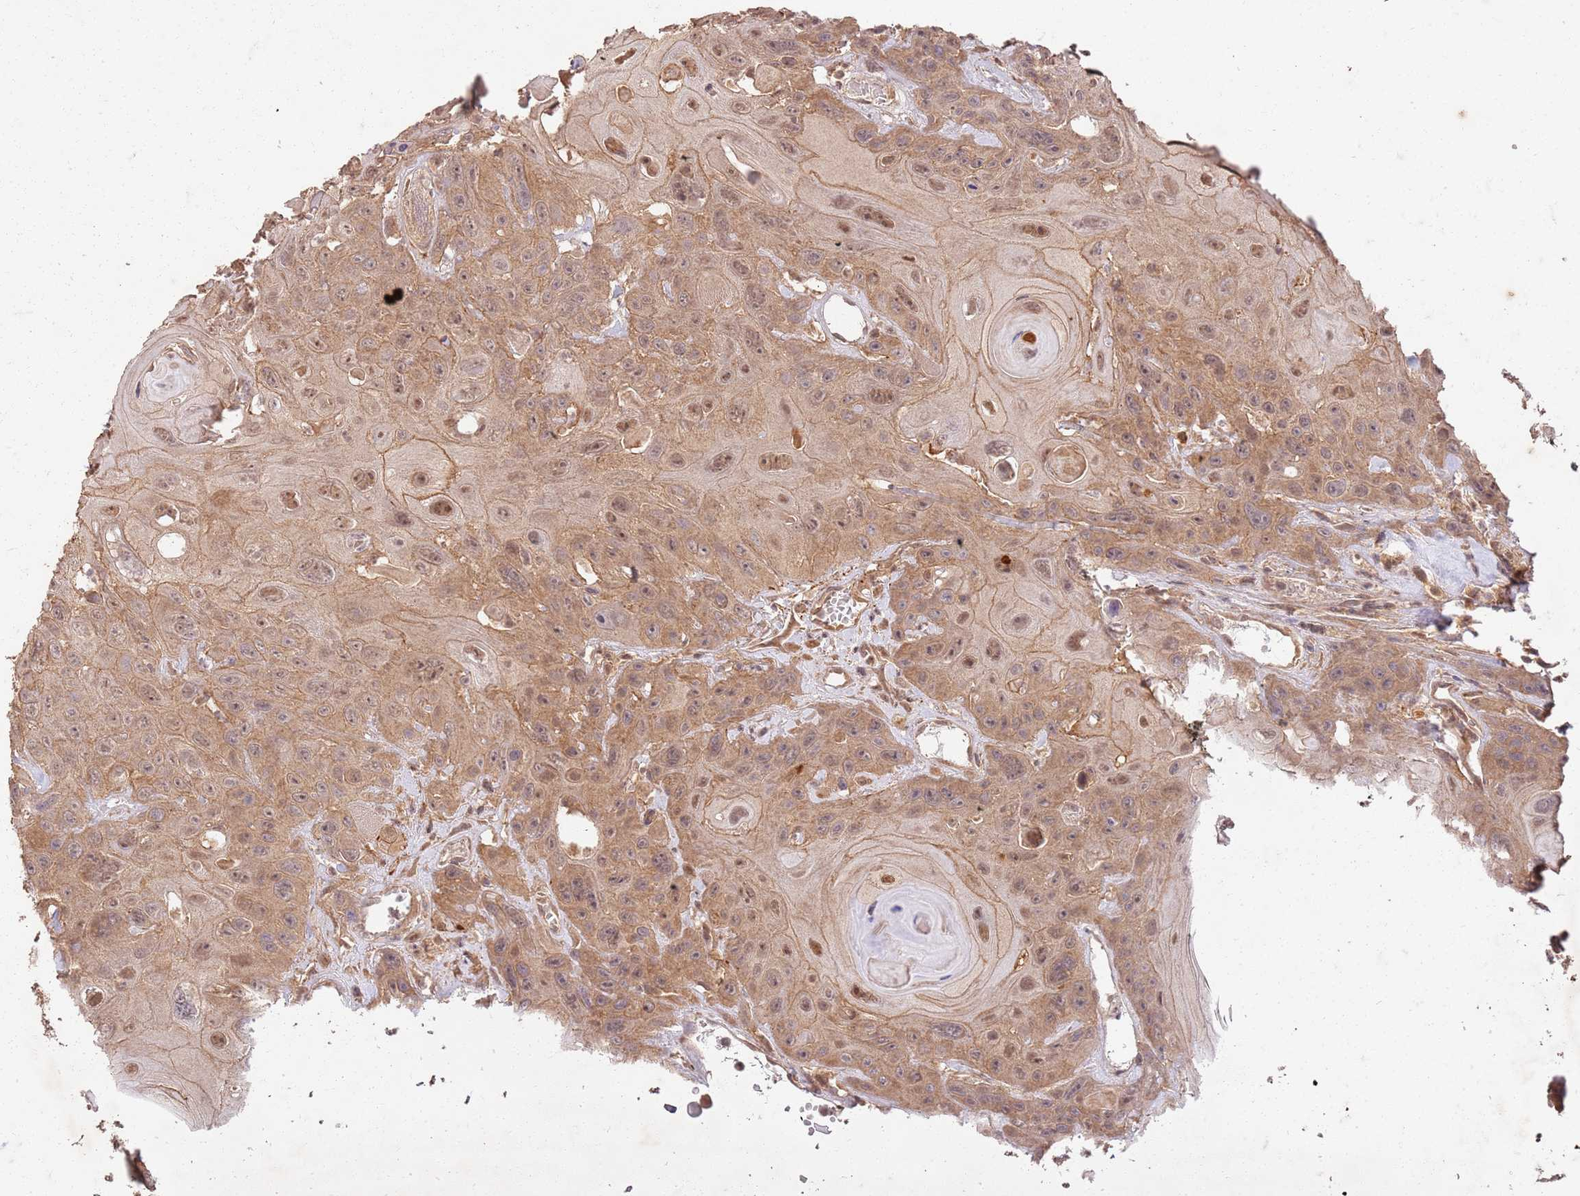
{"staining": {"intensity": "moderate", "quantity": ">75%", "location": "cytoplasmic/membranous,nuclear"}, "tissue": "head and neck cancer", "cell_type": "Tumor cells", "image_type": "cancer", "snomed": [{"axis": "morphology", "description": "Squamous cell carcinoma, NOS"}, {"axis": "topography", "description": "Head-Neck"}], "caption": "A brown stain highlights moderate cytoplasmic/membranous and nuclear positivity of a protein in head and neck cancer (squamous cell carcinoma) tumor cells.", "gene": "UBE3A", "patient": {"sex": "female", "age": 59}}